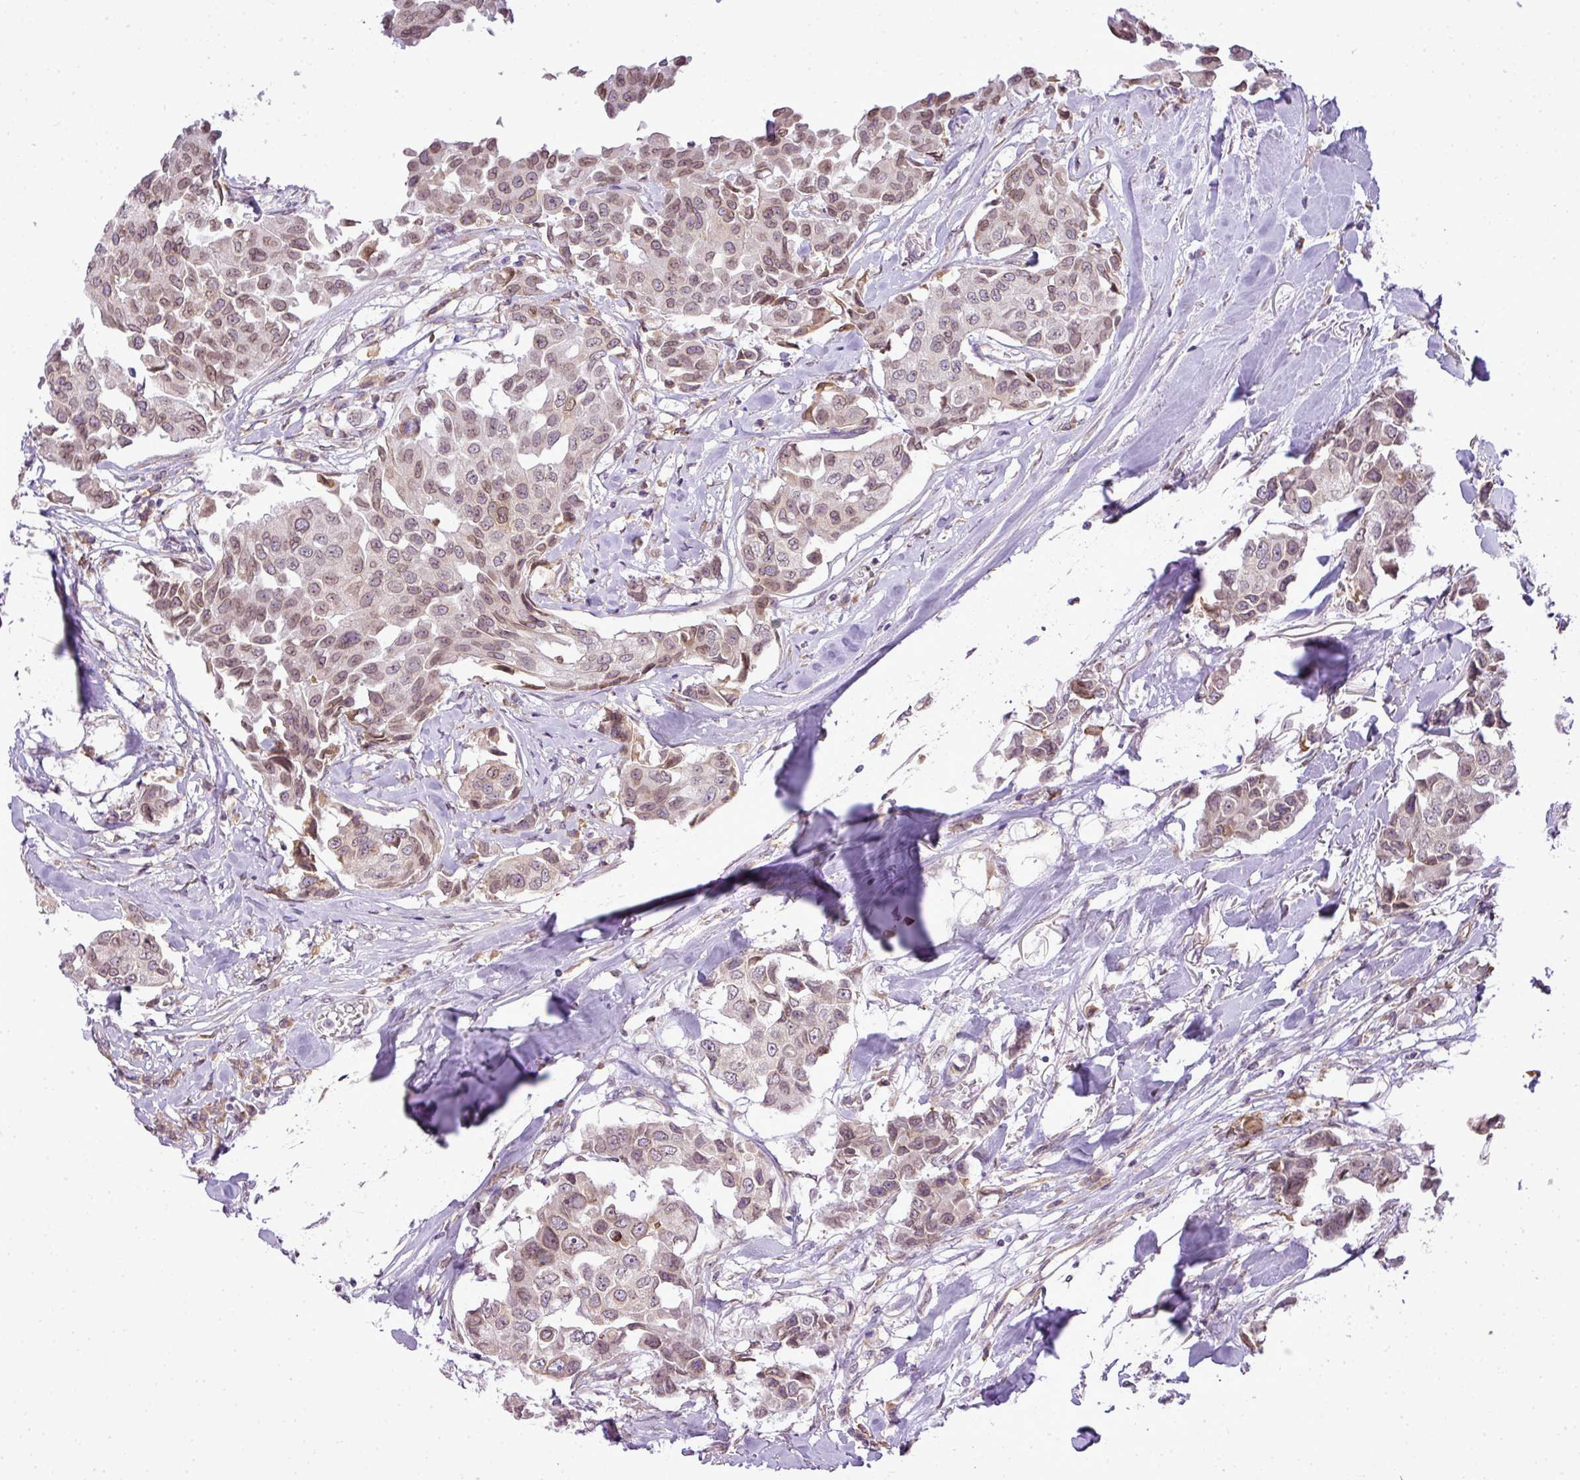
{"staining": {"intensity": "weak", "quantity": ">75%", "location": "nuclear"}, "tissue": "breast cancer", "cell_type": "Tumor cells", "image_type": "cancer", "snomed": [{"axis": "morphology", "description": "Duct carcinoma"}, {"axis": "topography", "description": "Breast"}], "caption": "Protein expression analysis of human breast cancer (infiltrating ductal carcinoma) reveals weak nuclear positivity in approximately >75% of tumor cells.", "gene": "COX18", "patient": {"sex": "female", "age": 80}}